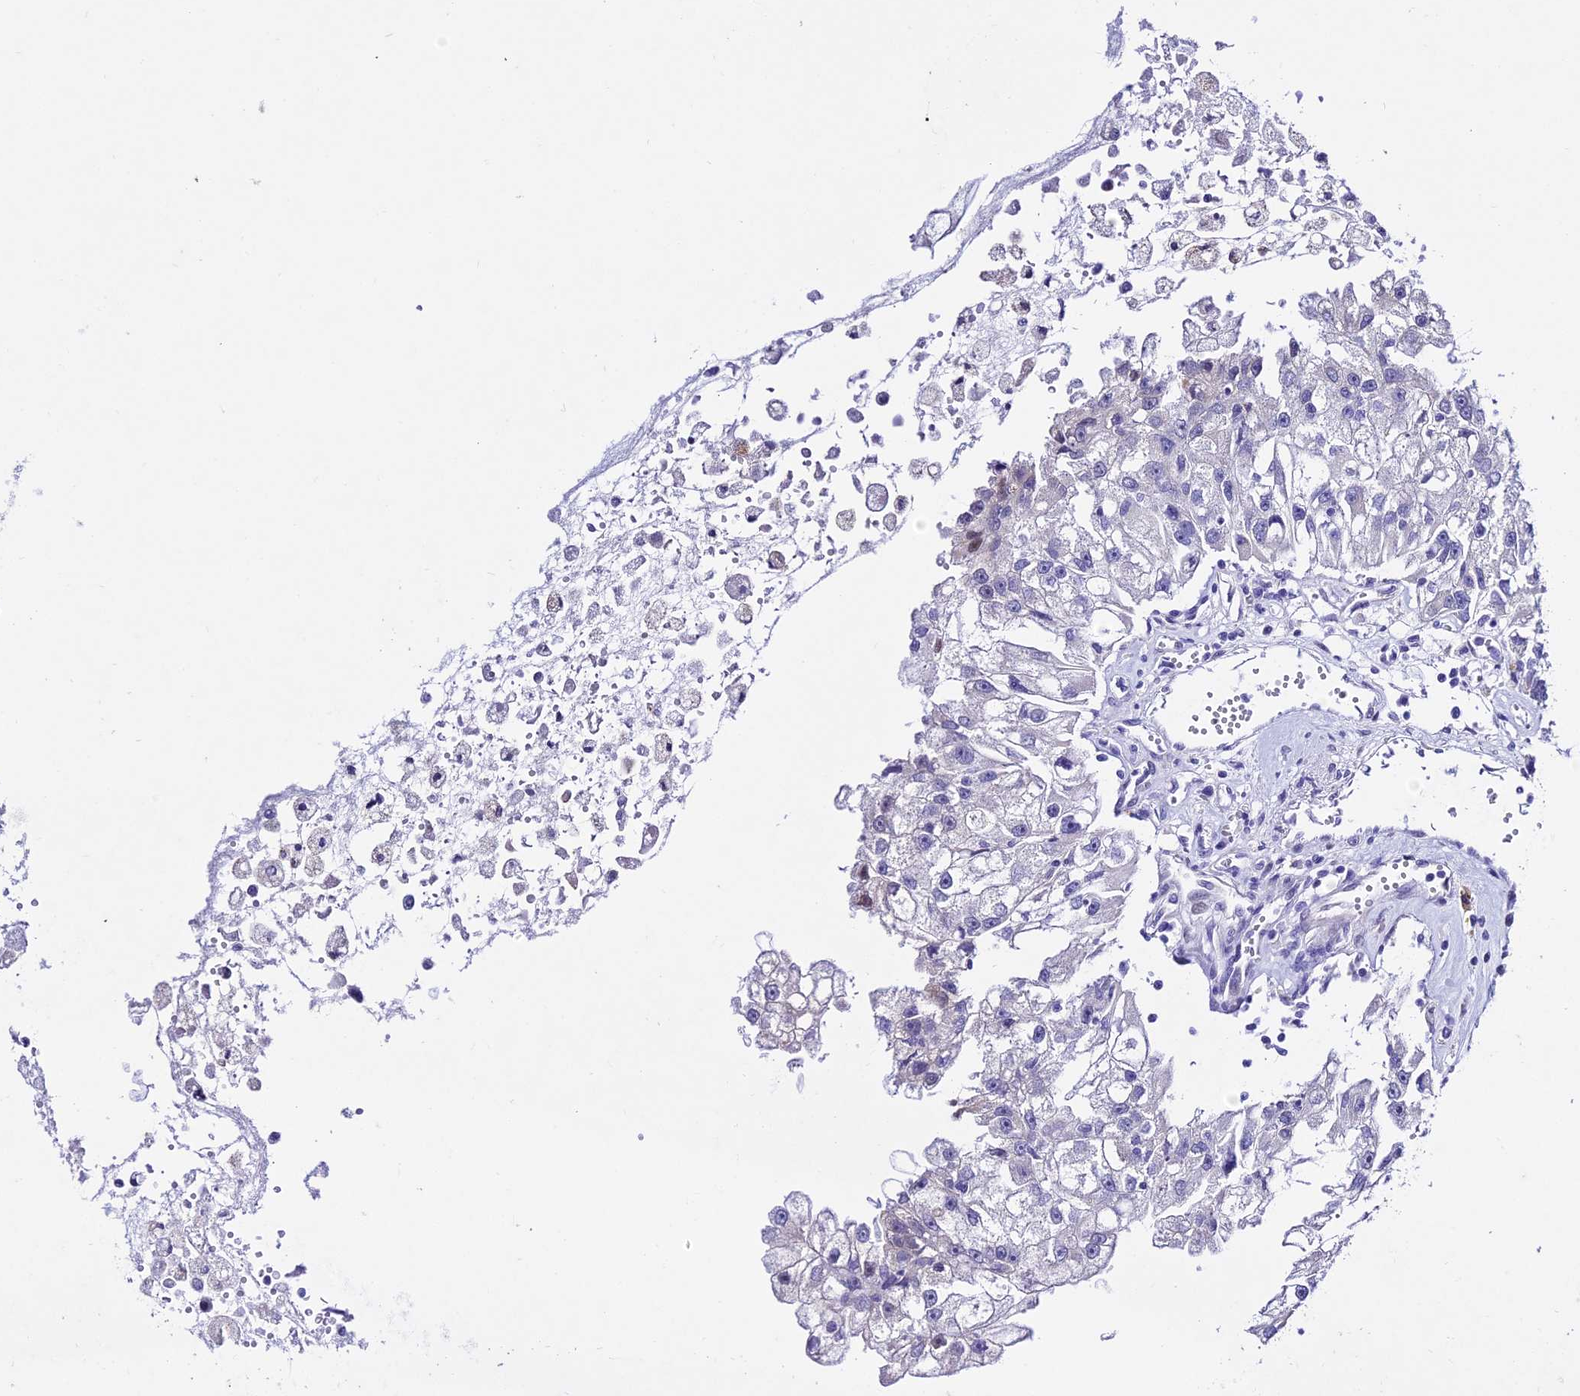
{"staining": {"intensity": "negative", "quantity": "none", "location": "none"}, "tissue": "renal cancer", "cell_type": "Tumor cells", "image_type": "cancer", "snomed": [{"axis": "morphology", "description": "Adenocarcinoma, NOS"}, {"axis": "topography", "description": "Kidney"}], "caption": "High power microscopy histopathology image of an immunohistochemistry photomicrograph of adenocarcinoma (renal), revealing no significant expression in tumor cells.", "gene": "POFUT2", "patient": {"sex": "male", "age": 63}}